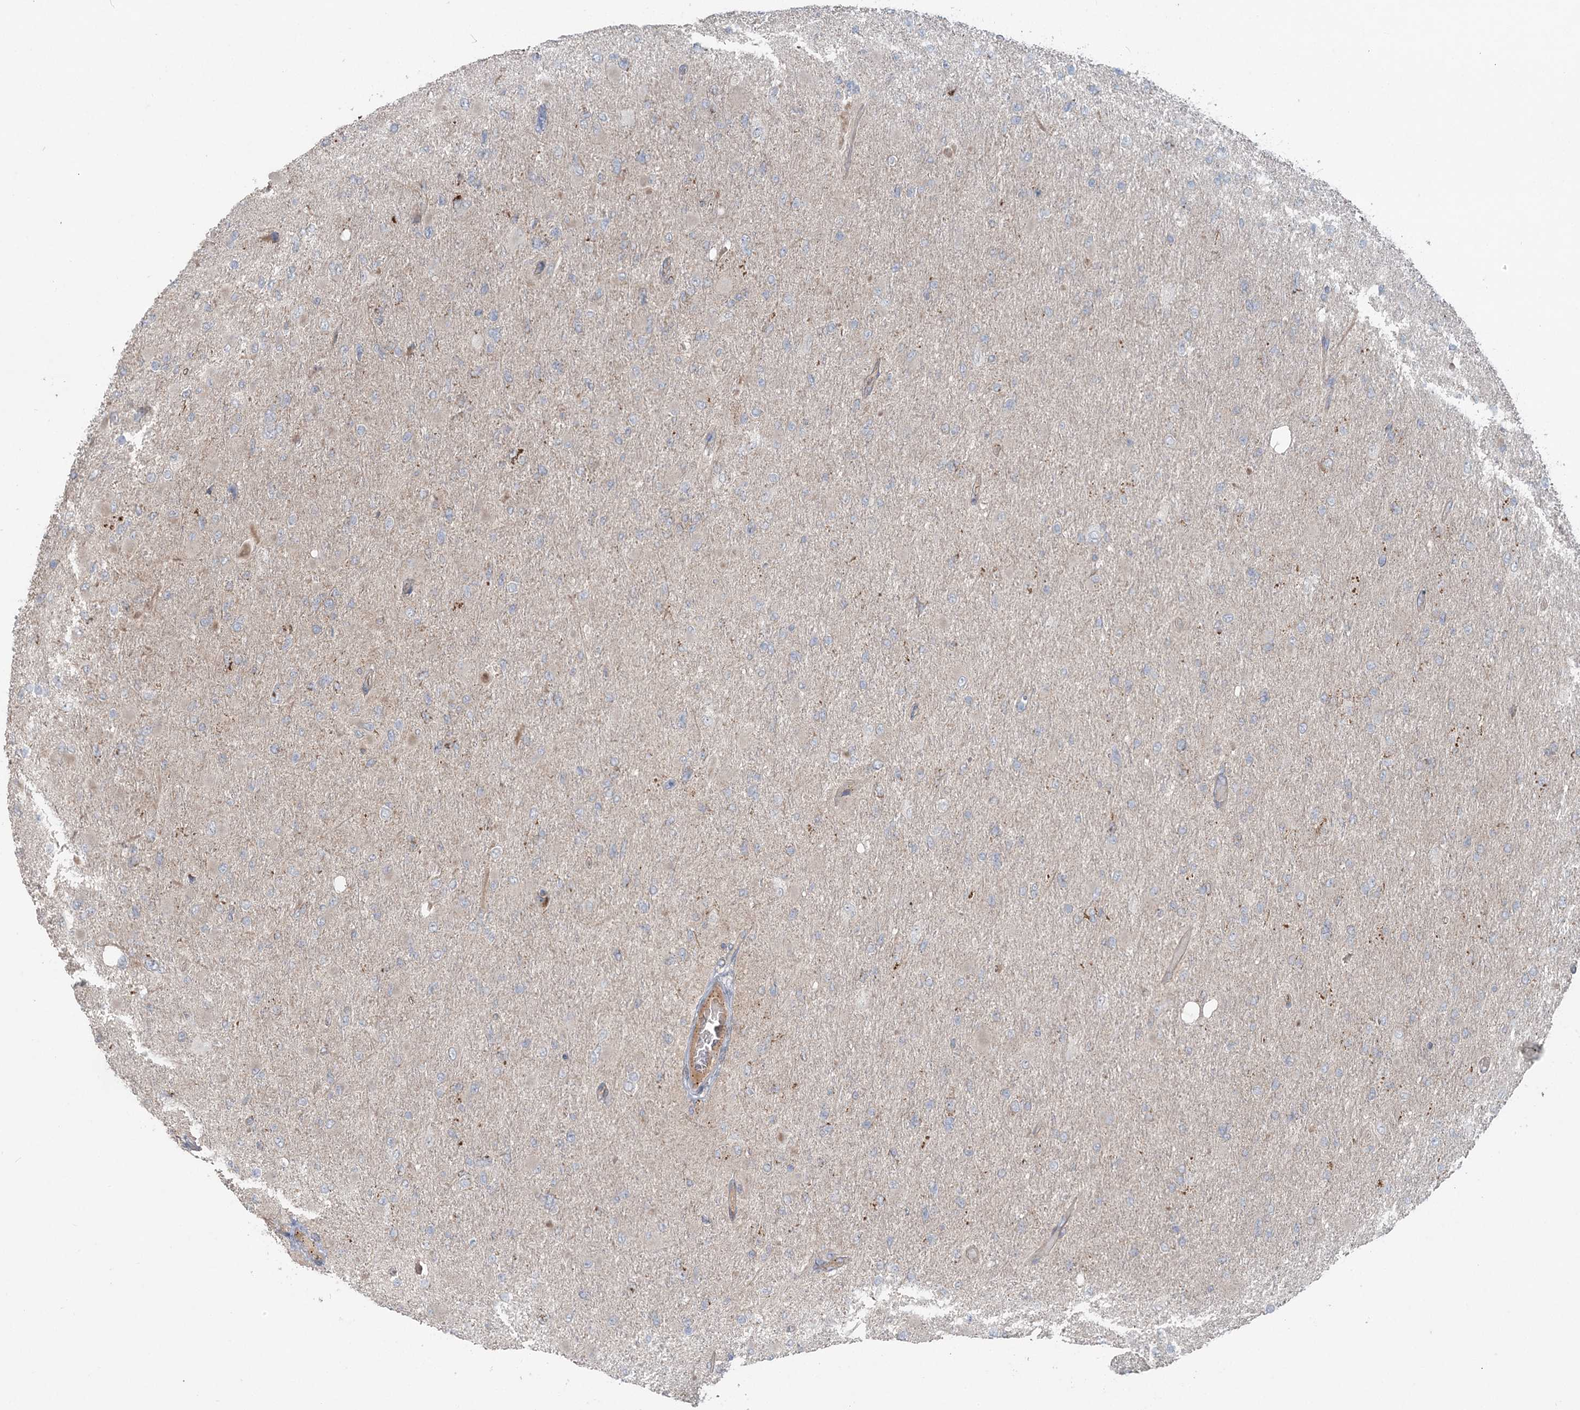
{"staining": {"intensity": "weak", "quantity": "<25%", "location": "cytoplasmic/membranous"}, "tissue": "glioma", "cell_type": "Tumor cells", "image_type": "cancer", "snomed": [{"axis": "morphology", "description": "Glioma, malignant, High grade"}, {"axis": "topography", "description": "Cerebral cortex"}], "caption": "Photomicrograph shows no protein staining in tumor cells of glioma tissue.", "gene": "LRPPRC", "patient": {"sex": "female", "age": 36}}